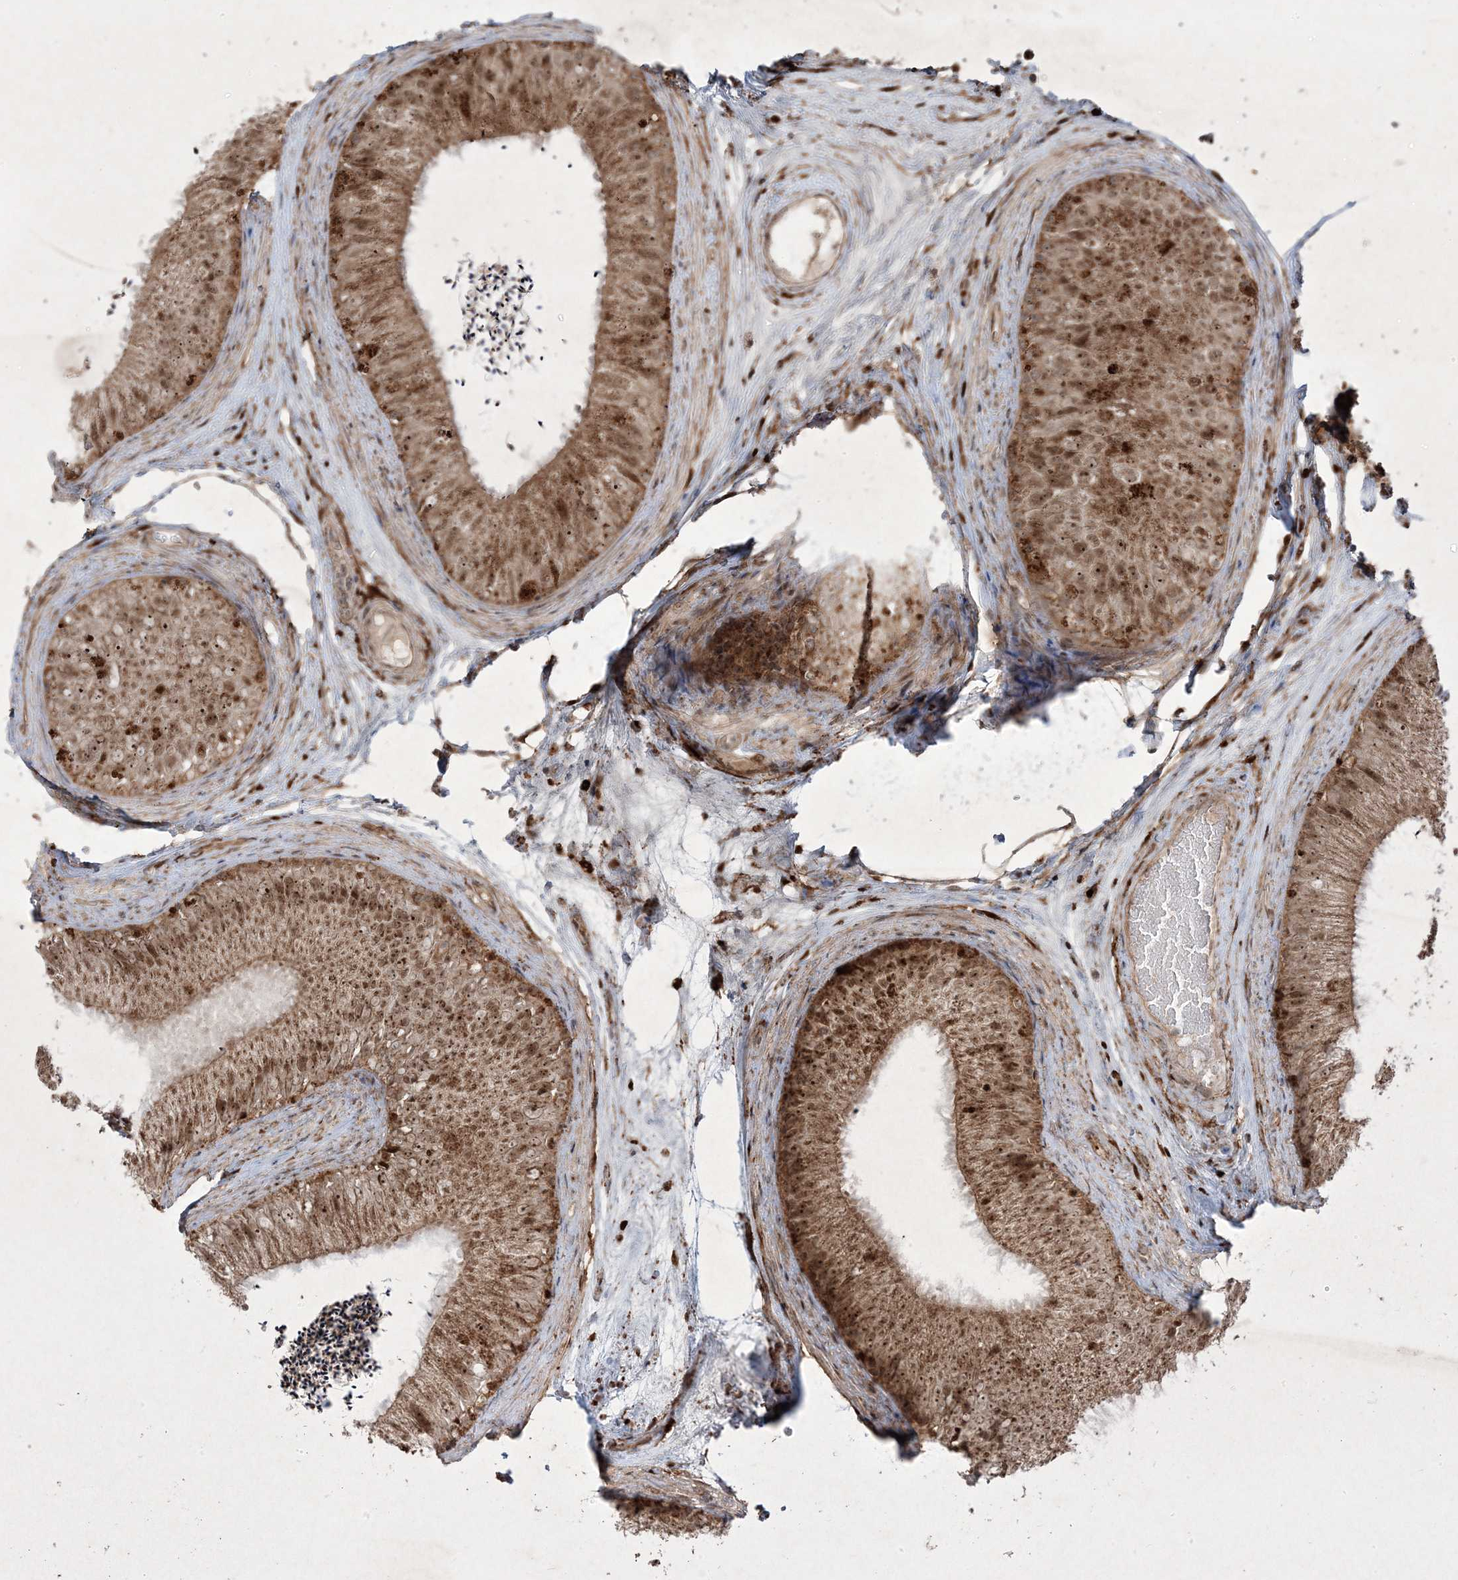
{"staining": {"intensity": "moderate", "quantity": ">75%", "location": "cytoplasmic/membranous,nuclear"}, "tissue": "epididymis", "cell_type": "Glandular cells", "image_type": "normal", "snomed": [{"axis": "morphology", "description": "Normal tissue, NOS"}, {"axis": "topography", "description": "Epididymis"}], "caption": "Immunohistochemistry micrograph of unremarkable human epididymis stained for a protein (brown), which reveals medium levels of moderate cytoplasmic/membranous,nuclear staining in about >75% of glandular cells.", "gene": "PLEKHM2", "patient": {"sex": "male", "age": 77}}